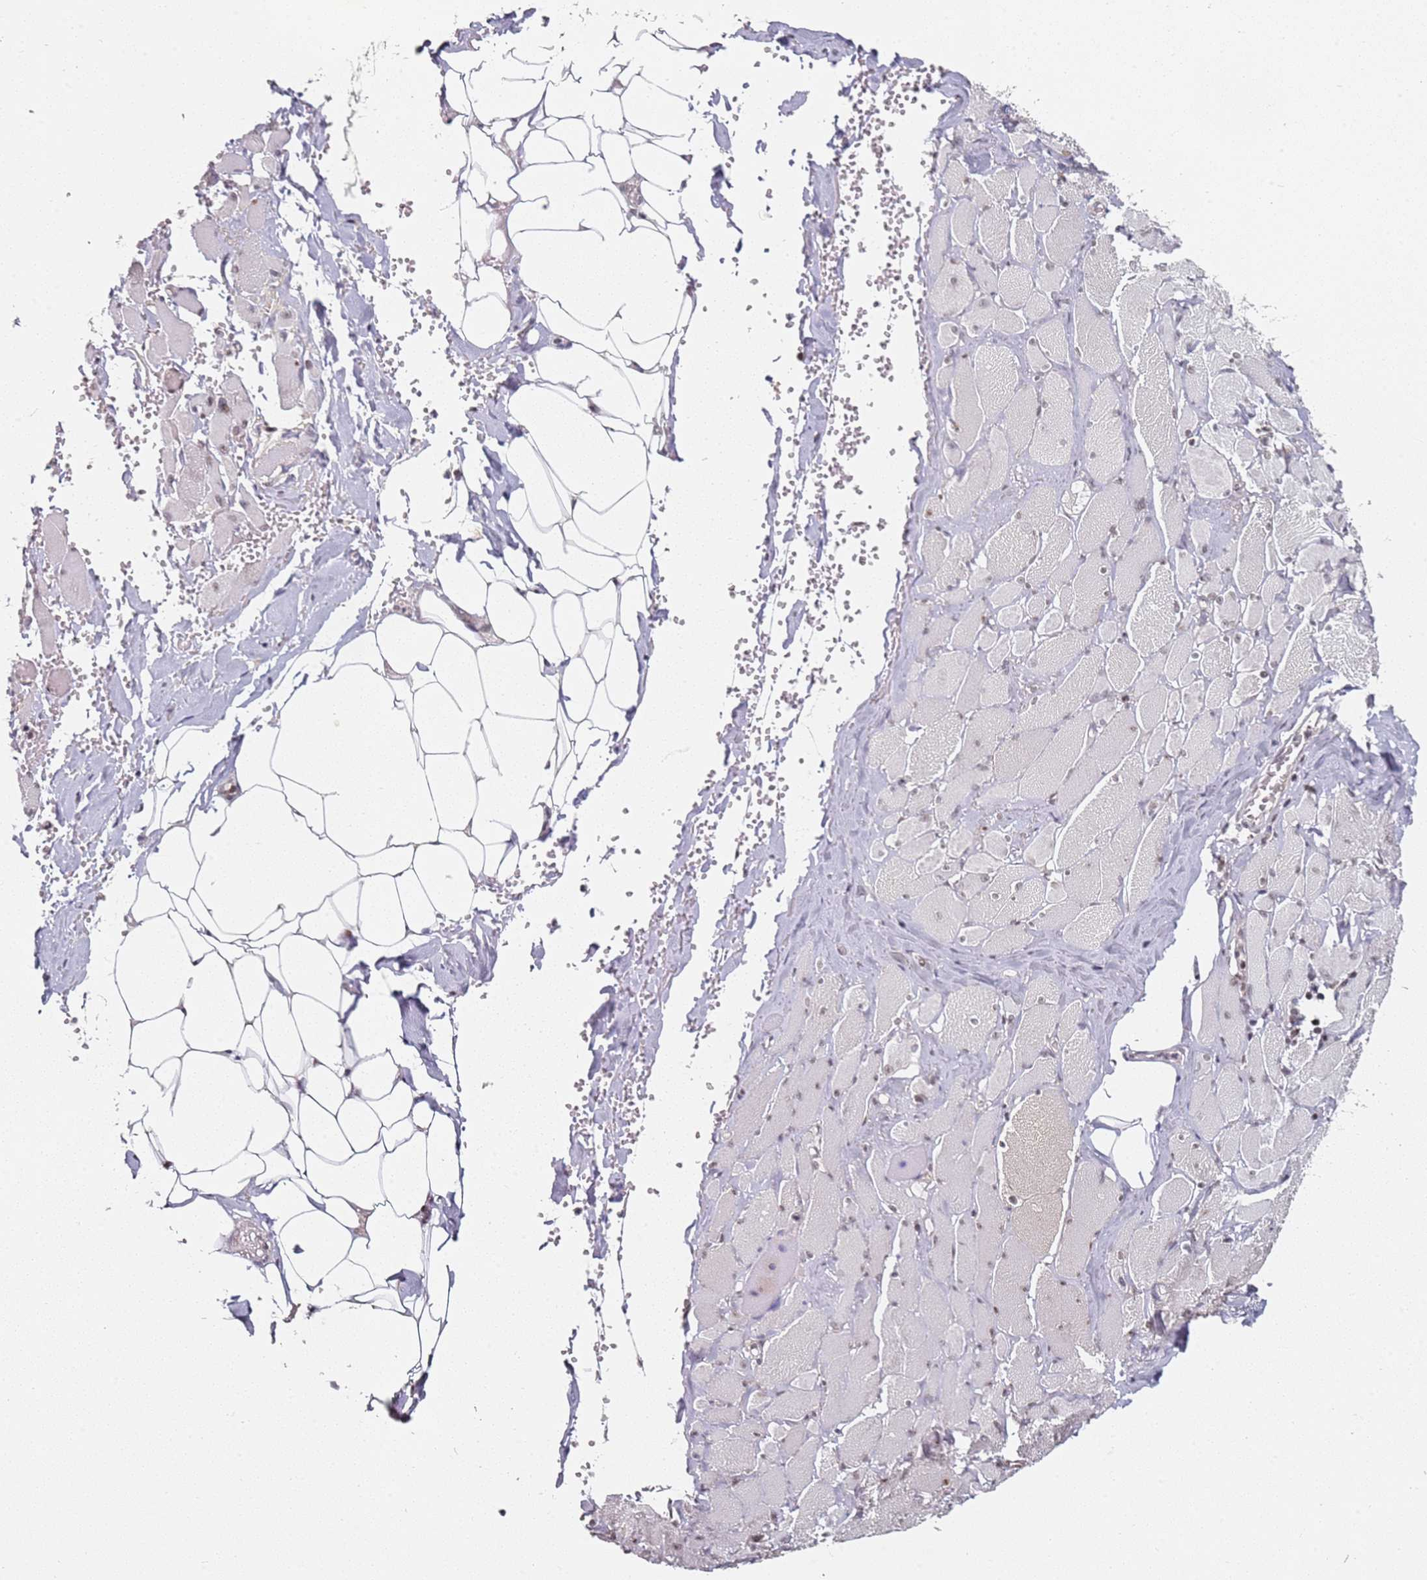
{"staining": {"intensity": "moderate", "quantity": "25%-75%", "location": "cytoplasmic/membranous,nuclear"}, "tissue": "skeletal muscle", "cell_type": "Myocytes", "image_type": "normal", "snomed": [{"axis": "morphology", "description": "Normal tissue, NOS"}, {"axis": "morphology", "description": "Basal cell carcinoma"}, {"axis": "topography", "description": "Skeletal muscle"}], "caption": "Skeletal muscle was stained to show a protein in brown. There is medium levels of moderate cytoplasmic/membranous,nuclear expression in approximately 25%-75% of myocytes. (brown staining indicates protein expression, while blue staining denotes nuclei).", "gene": "ATF6B", "patient": {"sex": "female", "age": 64}}